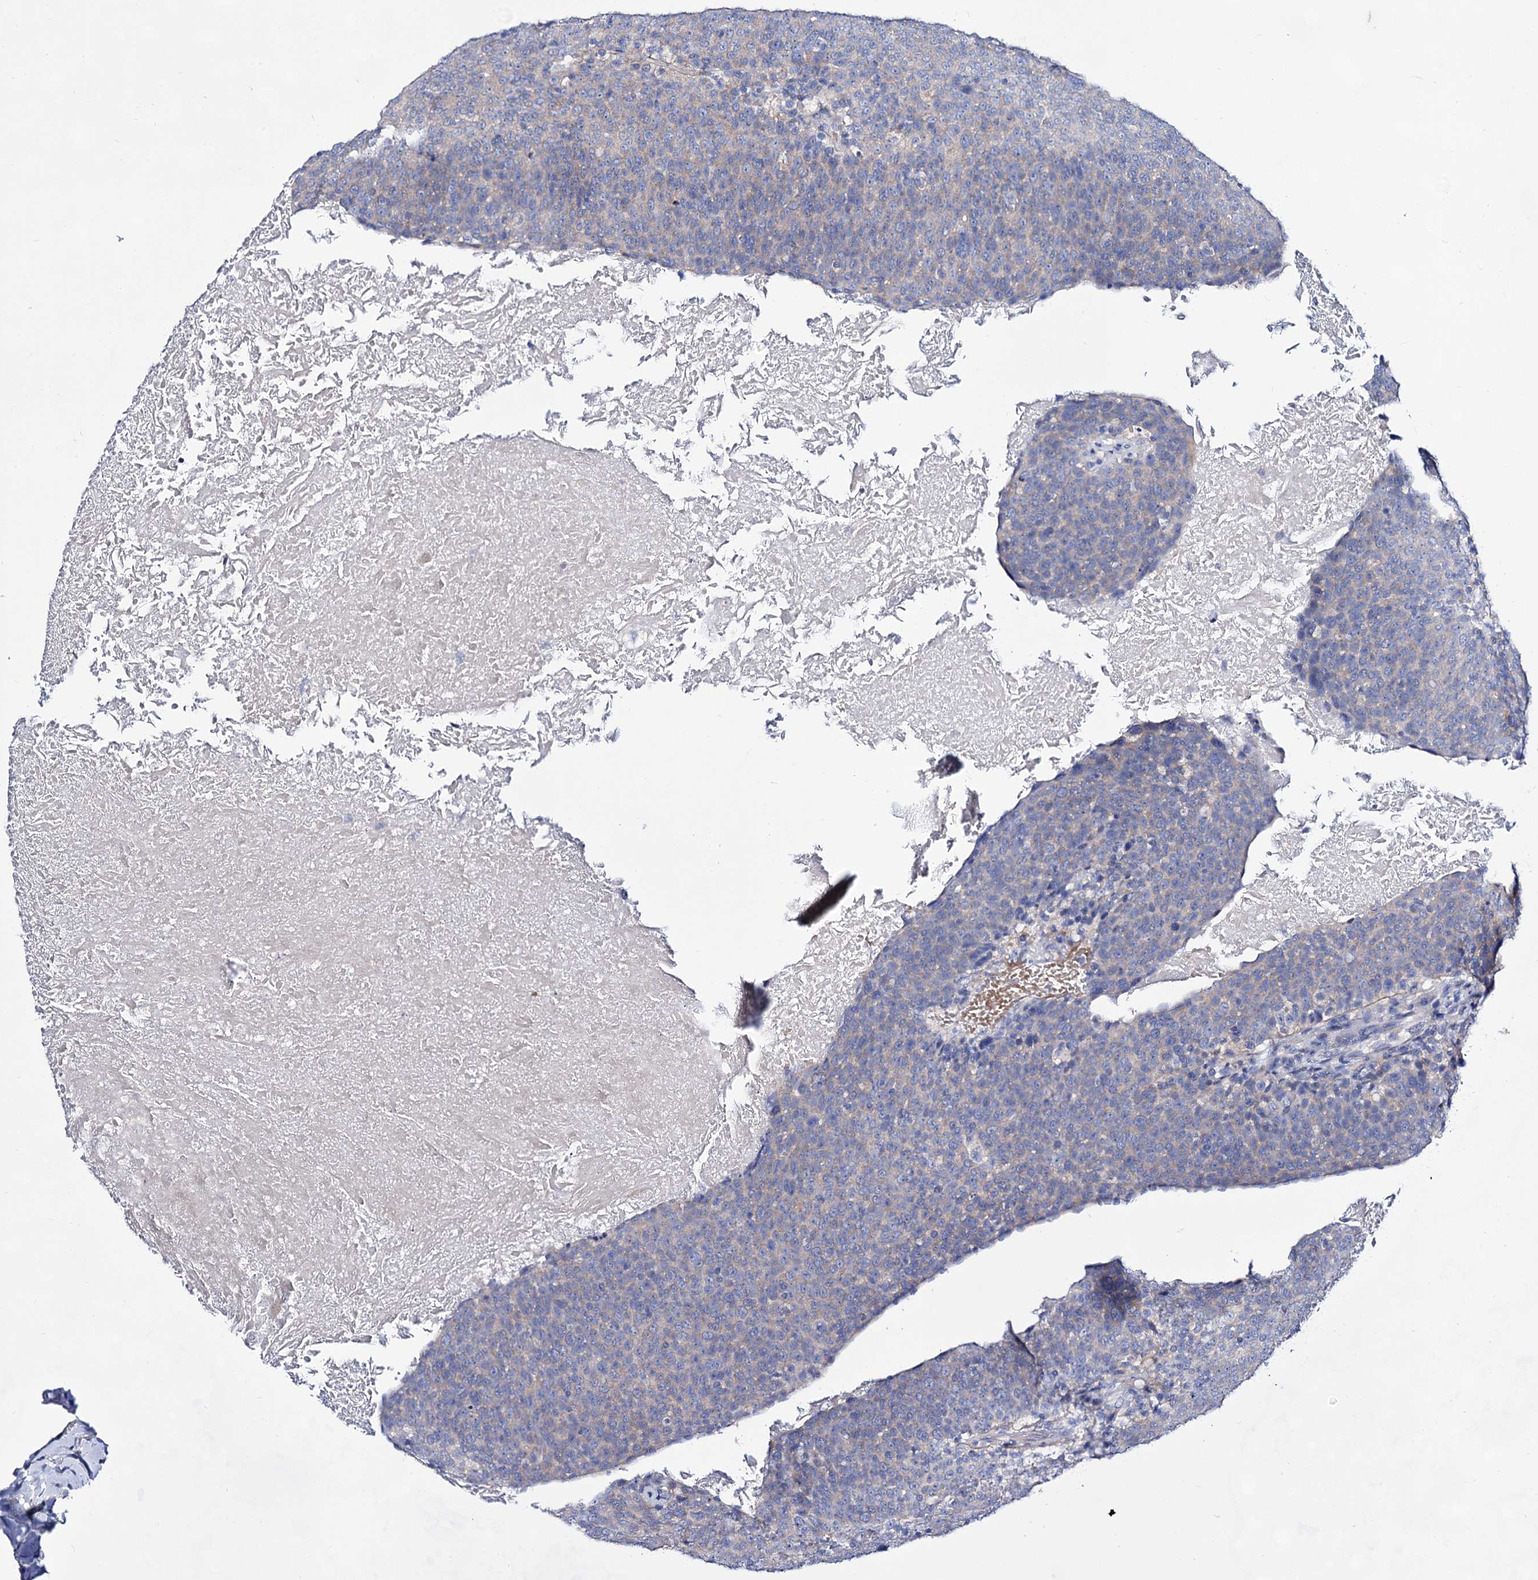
{"staining": {"intensity": "weak", "quantity": "25%-75%", "location": "cytoplasmic/membranous"}, "tissue": "head and neck cancer", "cell_type": "Tumor cells", "image_type": "cancer", "snomed": [{"axis": "morphology", "description": "Squamous cell carcinoma, NOS"}, {"axis": "morphology", "description": "Squamous cell carcinoma, metastatic, NOS"}, {"axis": "topography", "description": "Lymph node"}, {"axis": "topography", "description": "Head-Neck"}], "caption": "DAB immunohistochemical staining of squamous cell carcinoma (head and neck) exhibits weak cytoplasmic/membranous protein positivity in about 25%-75% of tumor cells.", "gene": "PLIN1", "patient": {"sex": "male", "age": 62}}